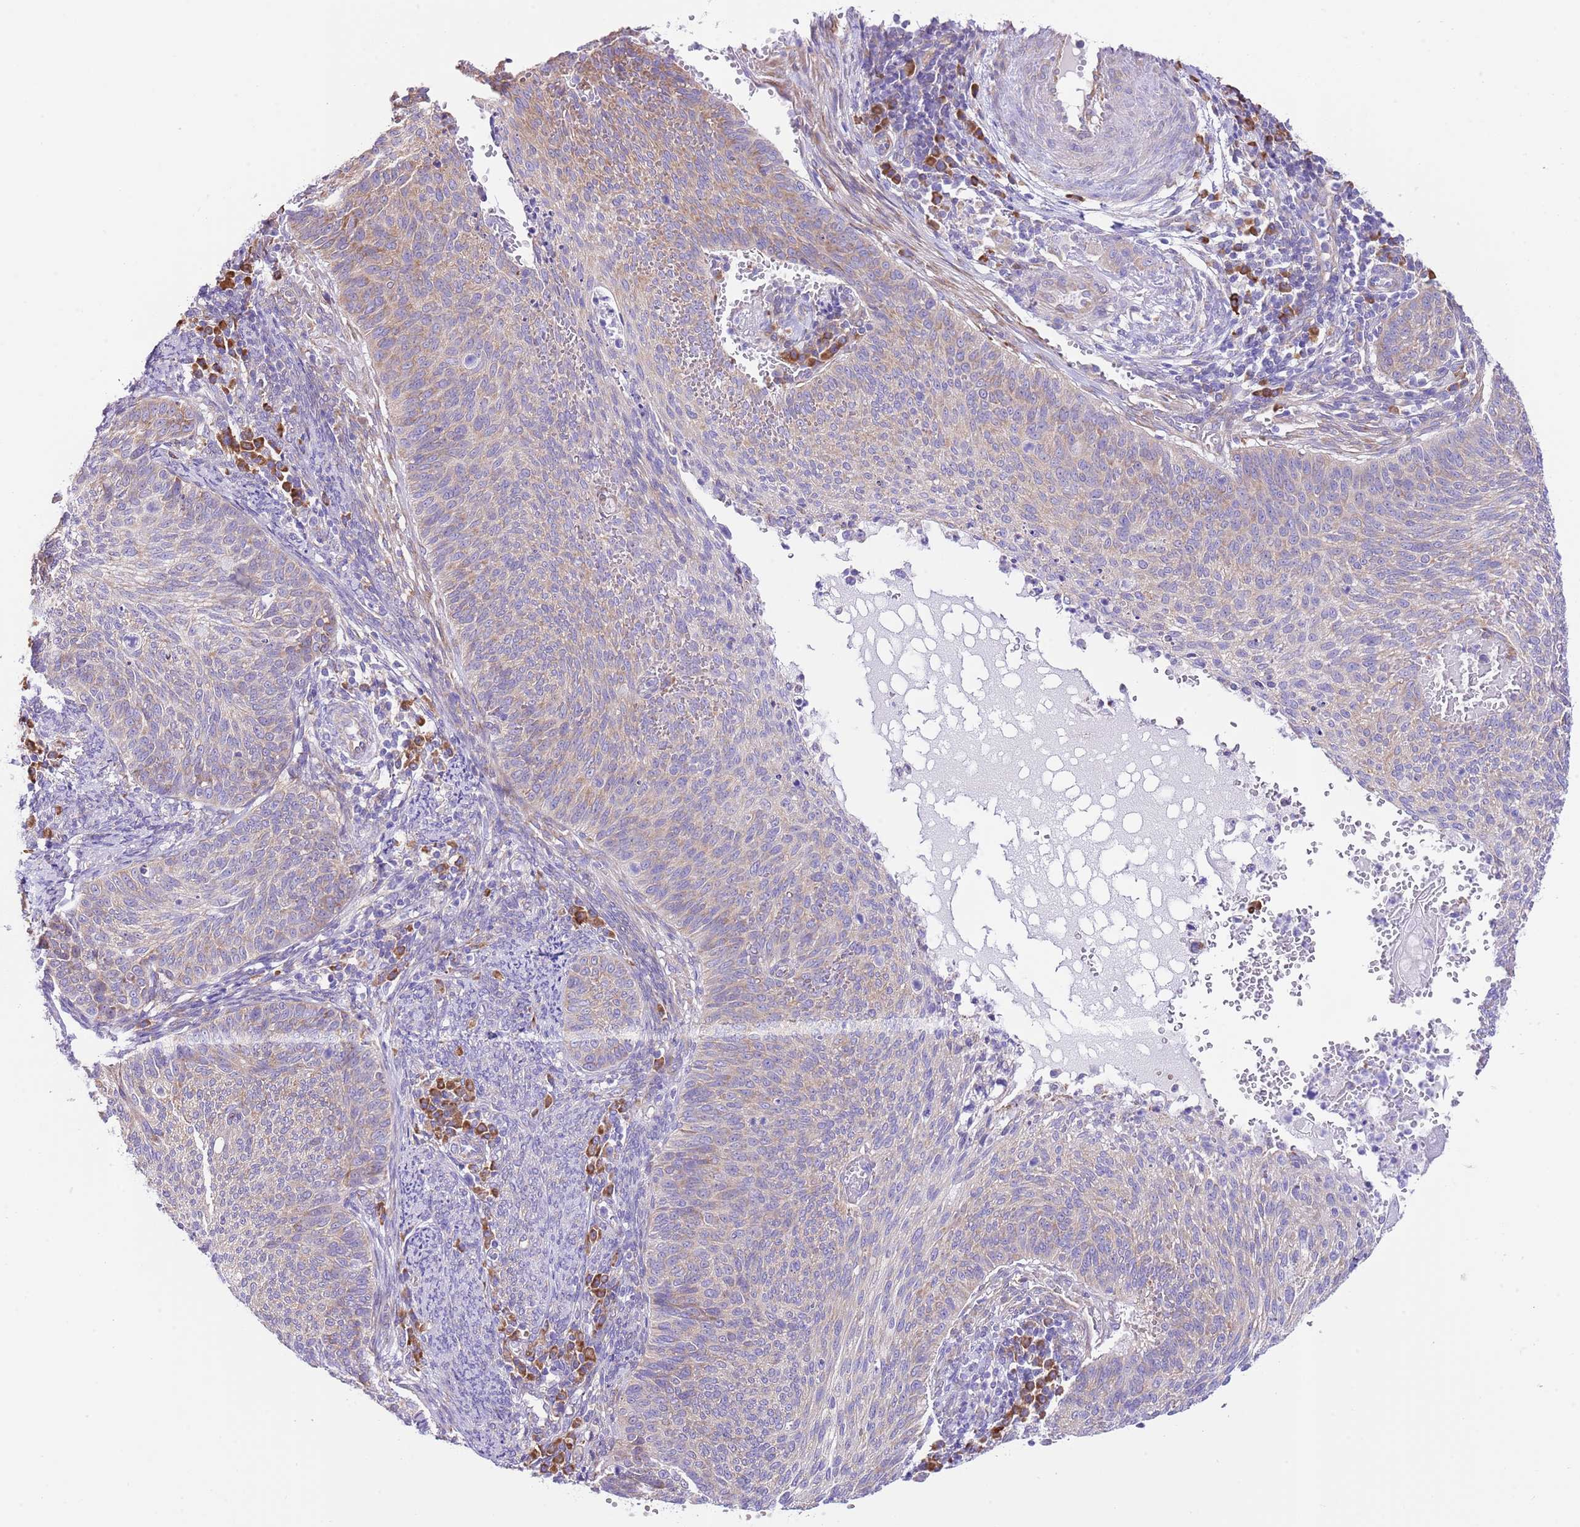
{"staining": {"intensity": "weak", "quantity": "<25%", "location": "cytoplasmic/membranous"}, "tissue": "cervical cancer", "cell_type": "Tumor cells", "image_type": "cancer", "snomed": [{"axis": "morphology", "description": "Squamous cell carcinoma, NOS"}, {"axis": "topography", "description": "Cervix"}], "caption": "This is a histopathology image of immunohistochemistry (IHC) staining of cervical cancer, which shows no positivity in tumor cells.", "gene": "RPS10", "patient": {"sex": "female", "age": 70}}